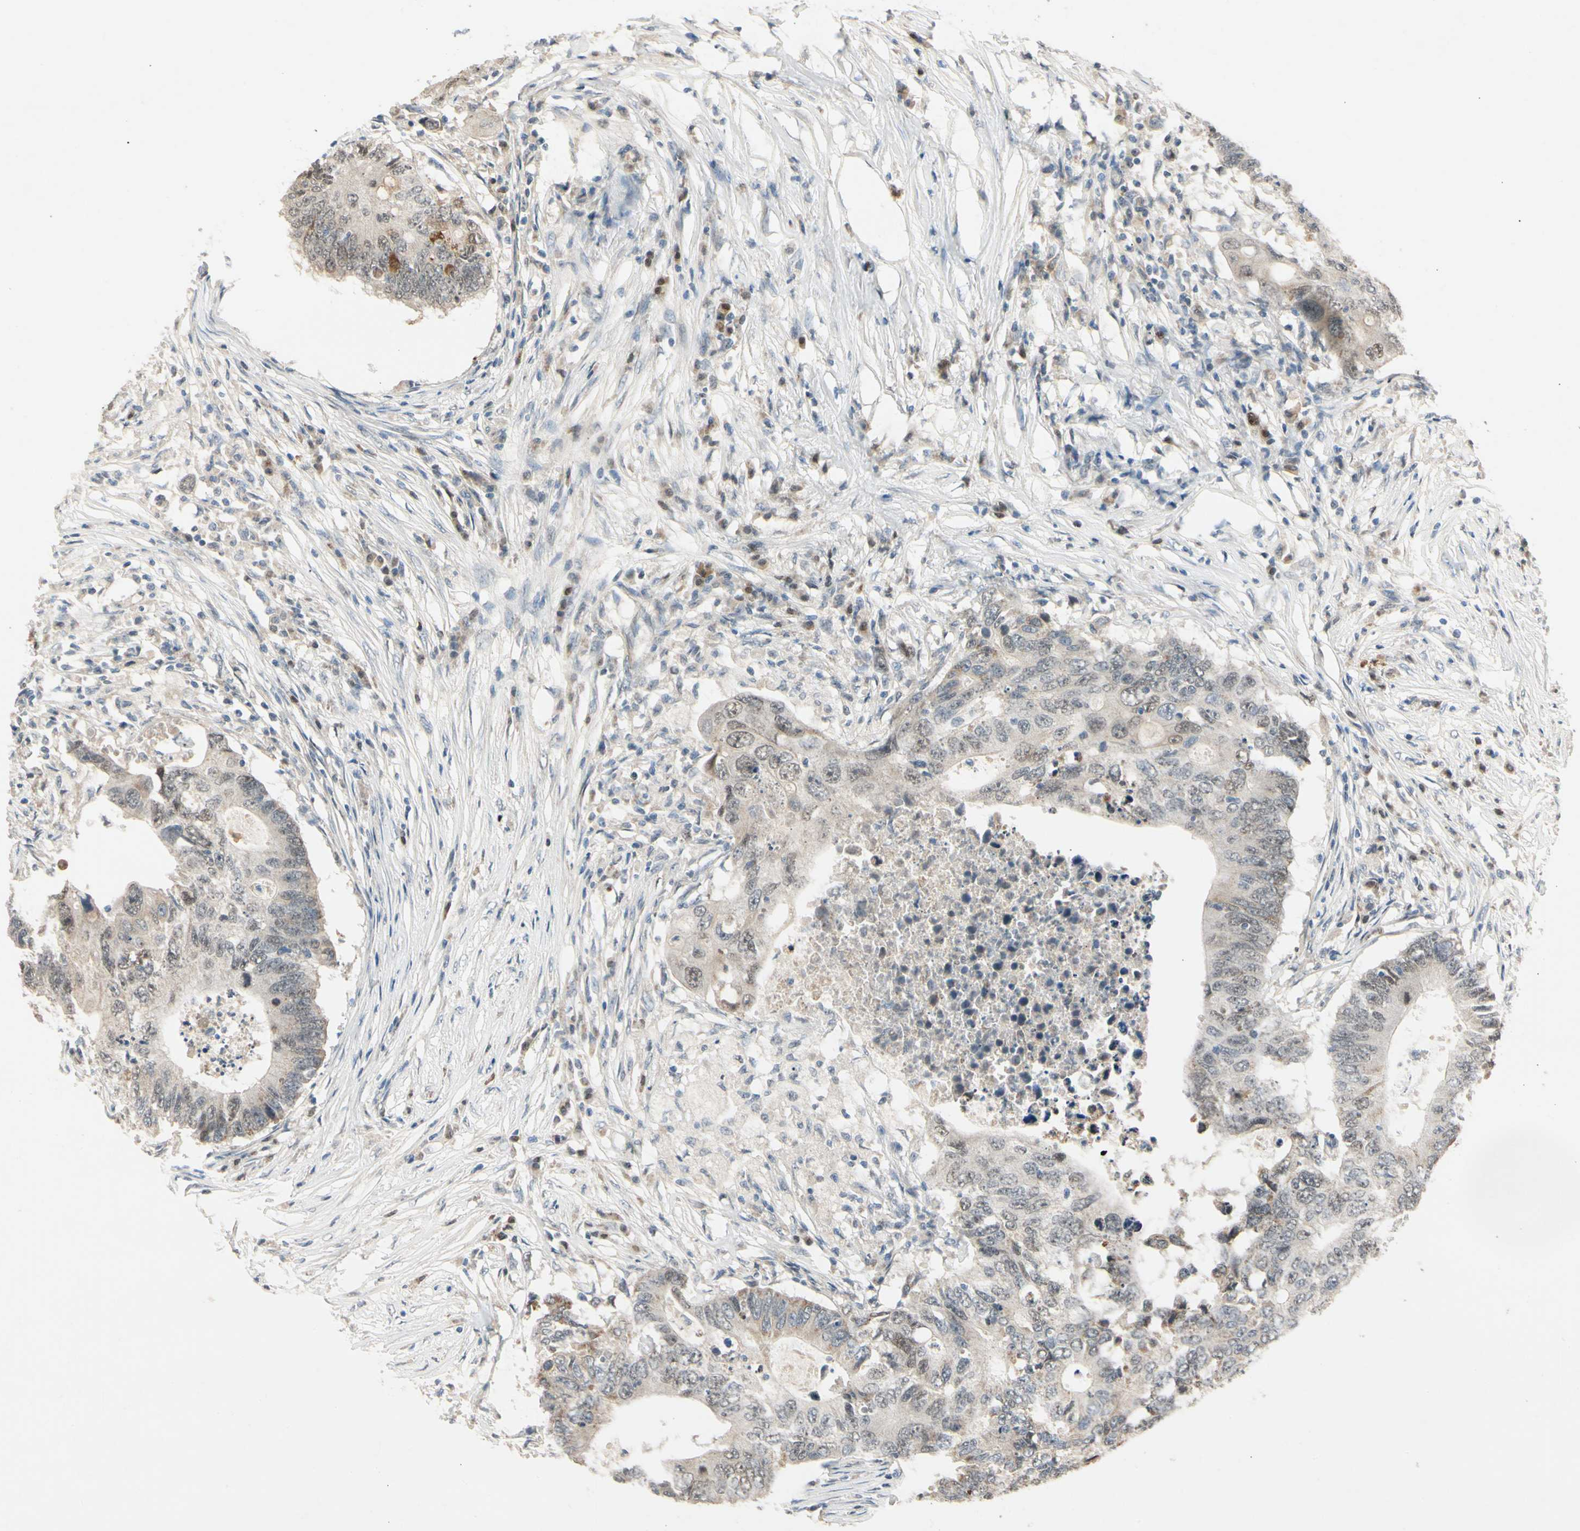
{"staining": {"intensity": "moderate", "quantity": "<25%", "location": "nuclear"}, "tissue": "colorectal cancer", "cell_type": "Tumor cells", "image_type": "cancer", "snomed": [{"axis": "morphology", "description": "Adenocarcinoma, NOS"}, {"axis": "topography", "description": "Colon"}], "caption": "Immunohistochemistry (IHC) (DAB (3,3'-diaminobenzidine)) staining of adenocarcinoma (colorectal) reveals moderate nuclear protein positivity in about <25% of tumor cells.", "gene": "RIOX2", "patient": {"sex": "male", "age": 71}}